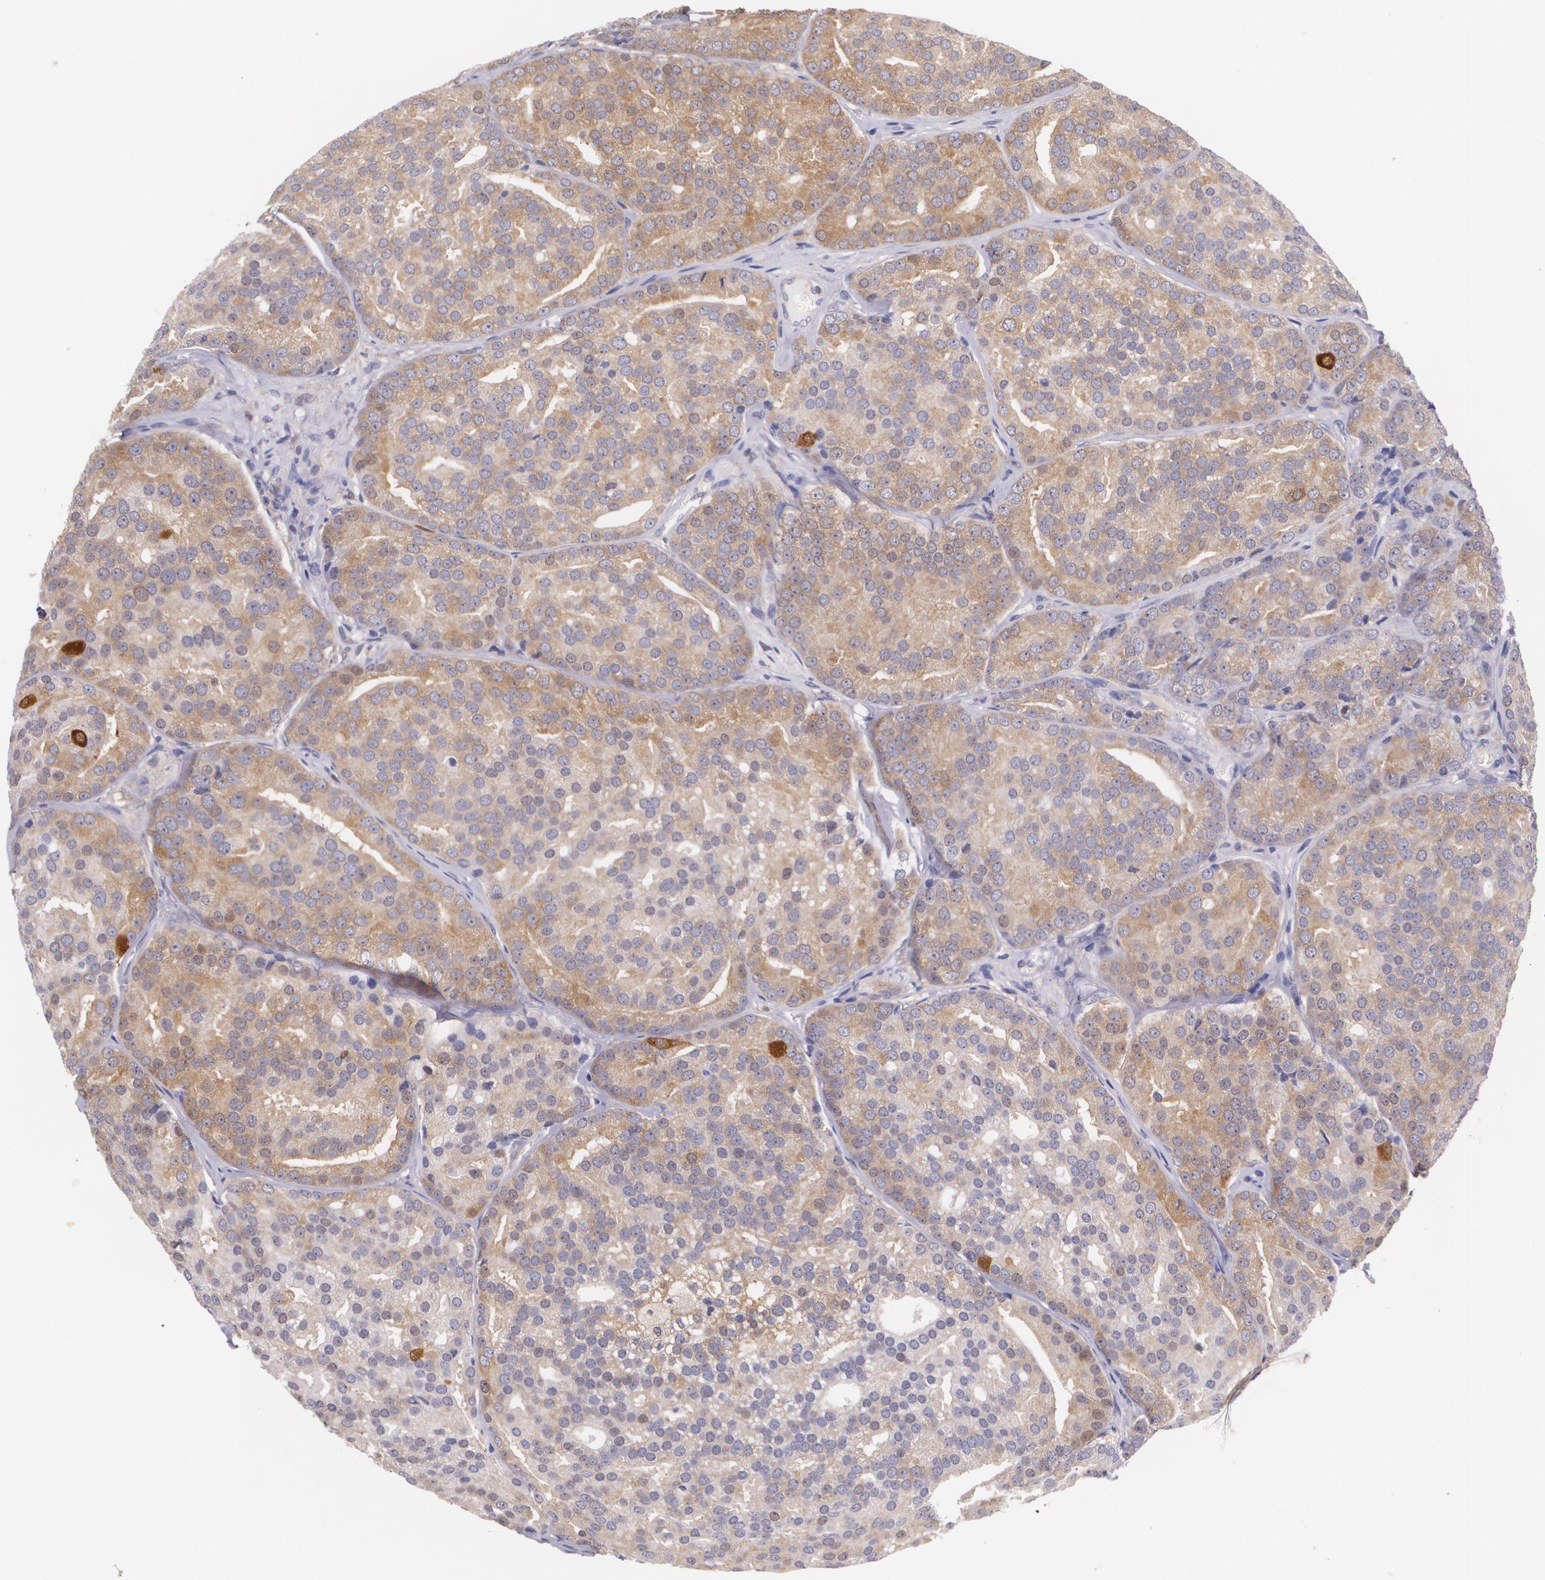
{"staining": {"intensity": "strong", "quantity": ">75%", "location": "cytoplasmic/membranous"}, "tissue": "prostate cancer", "cell_type": "Tumor cells", "image_type": "cancer", "snomed": [{"axis": "morphology", "description": "Adenocarcinoma, High grade"}, {"axis": "topography", "description": "Prostate"}], "caption": "Immunohistochemical staining of human prostate cancer (adenocarcinoma (high-grade)) displays strong cytoplasmic/membranous protein staining in approximately >75% of tumor cells. (IHC, brightfield microscopy, high magnification).", "gene": "HSPH1", "patient": {"sex": "male", "age": 64}}